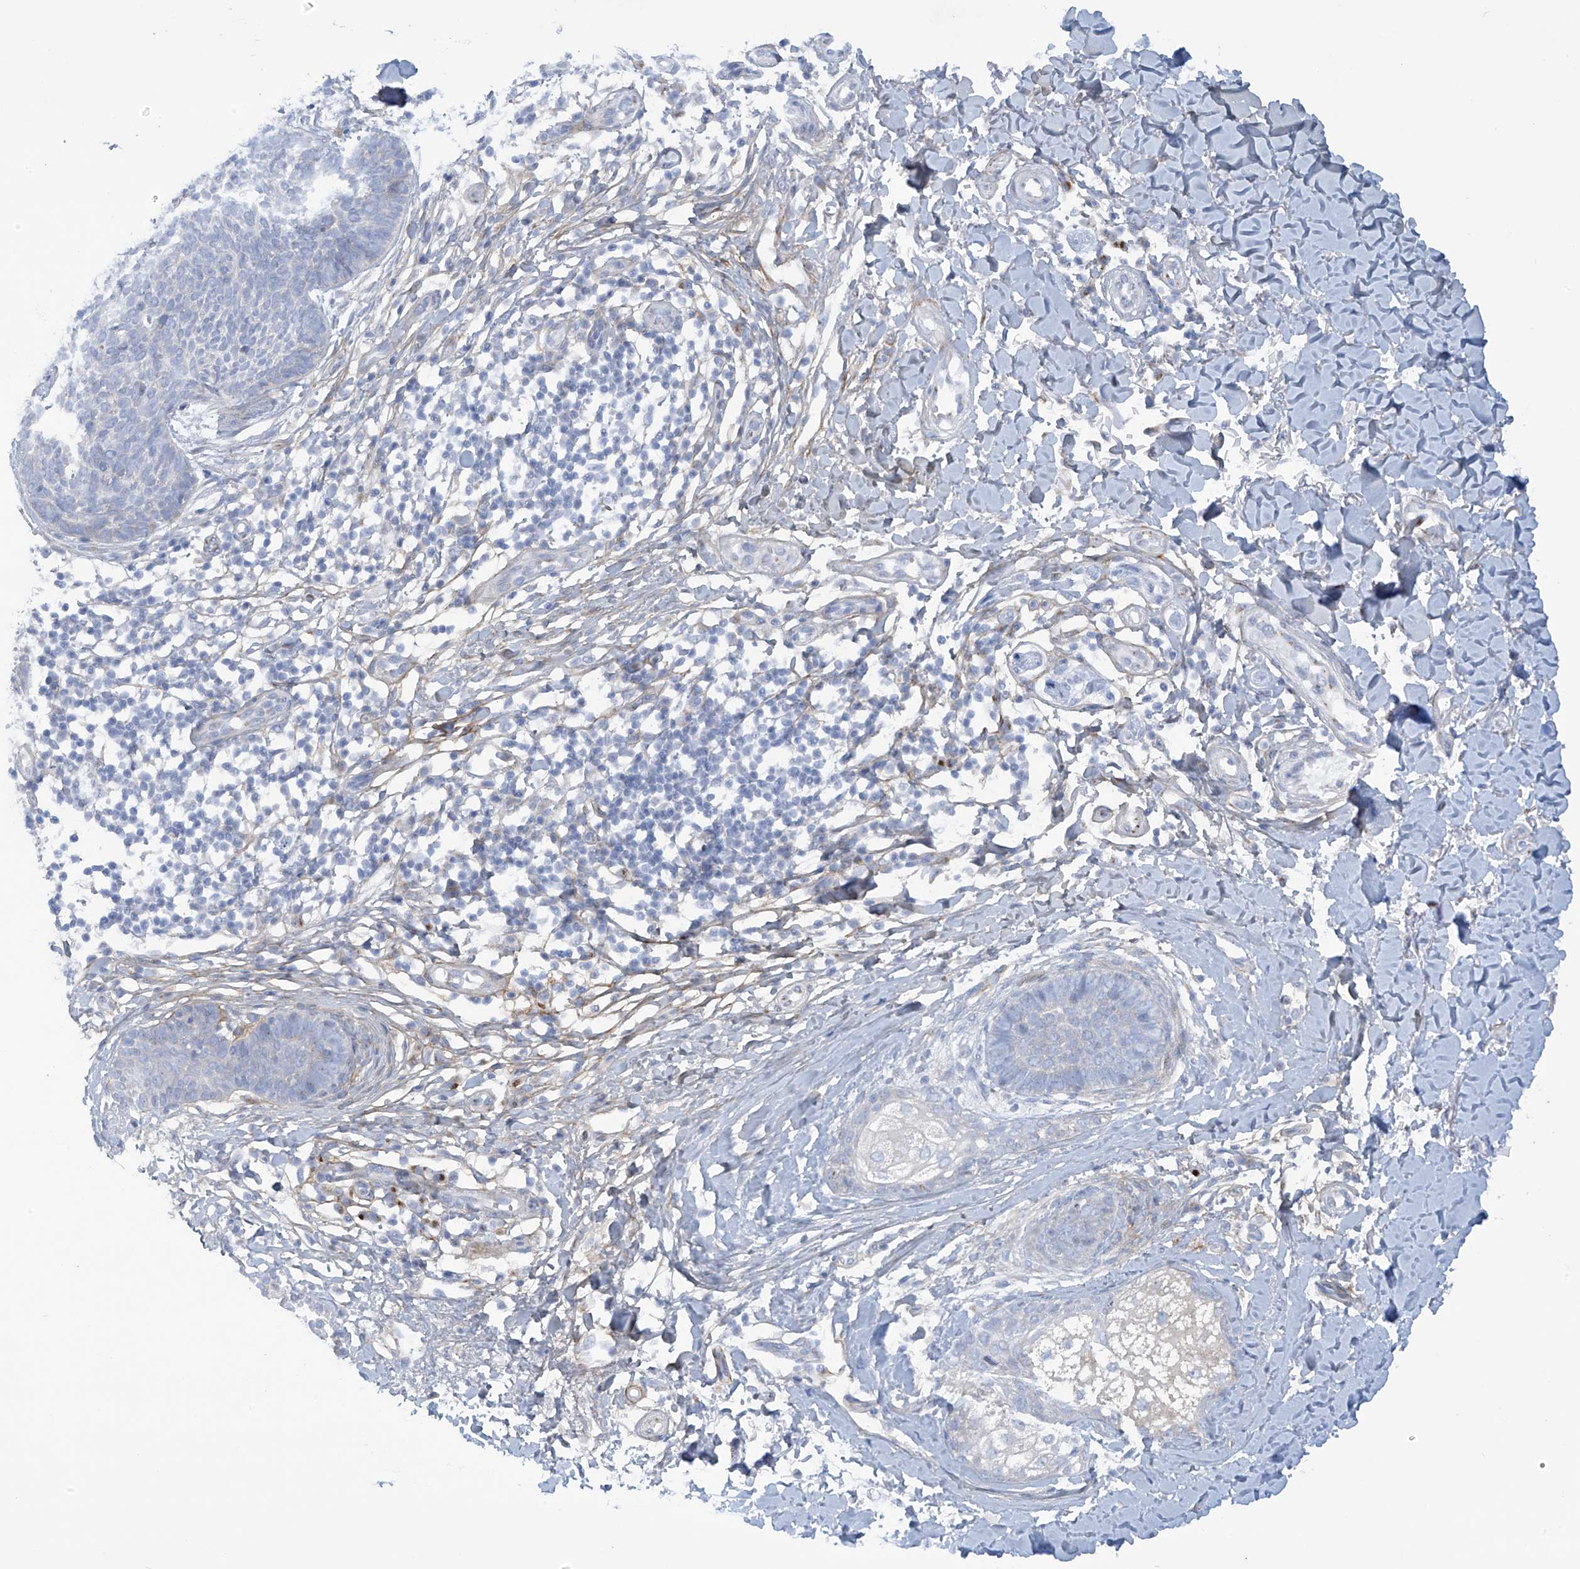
{"staining": {"intensity": "negative", "quantity": "none", "location": "none"}, "tissue": "skin cancer", "cell_type": "Tumor cells", "image_type": "cancer", "snomed": [{"axis": "morphology", "description": "Basal cell carcinoma"}, {"axis": "topography", "description": "Skin"}], "caption": "Immunohistochemical staining of human basal cell carcinoma (skin) shows no significant staining in tumor cells.", "gene": "TRMT2B", "patient": {"sex": "female", "age": 64}}